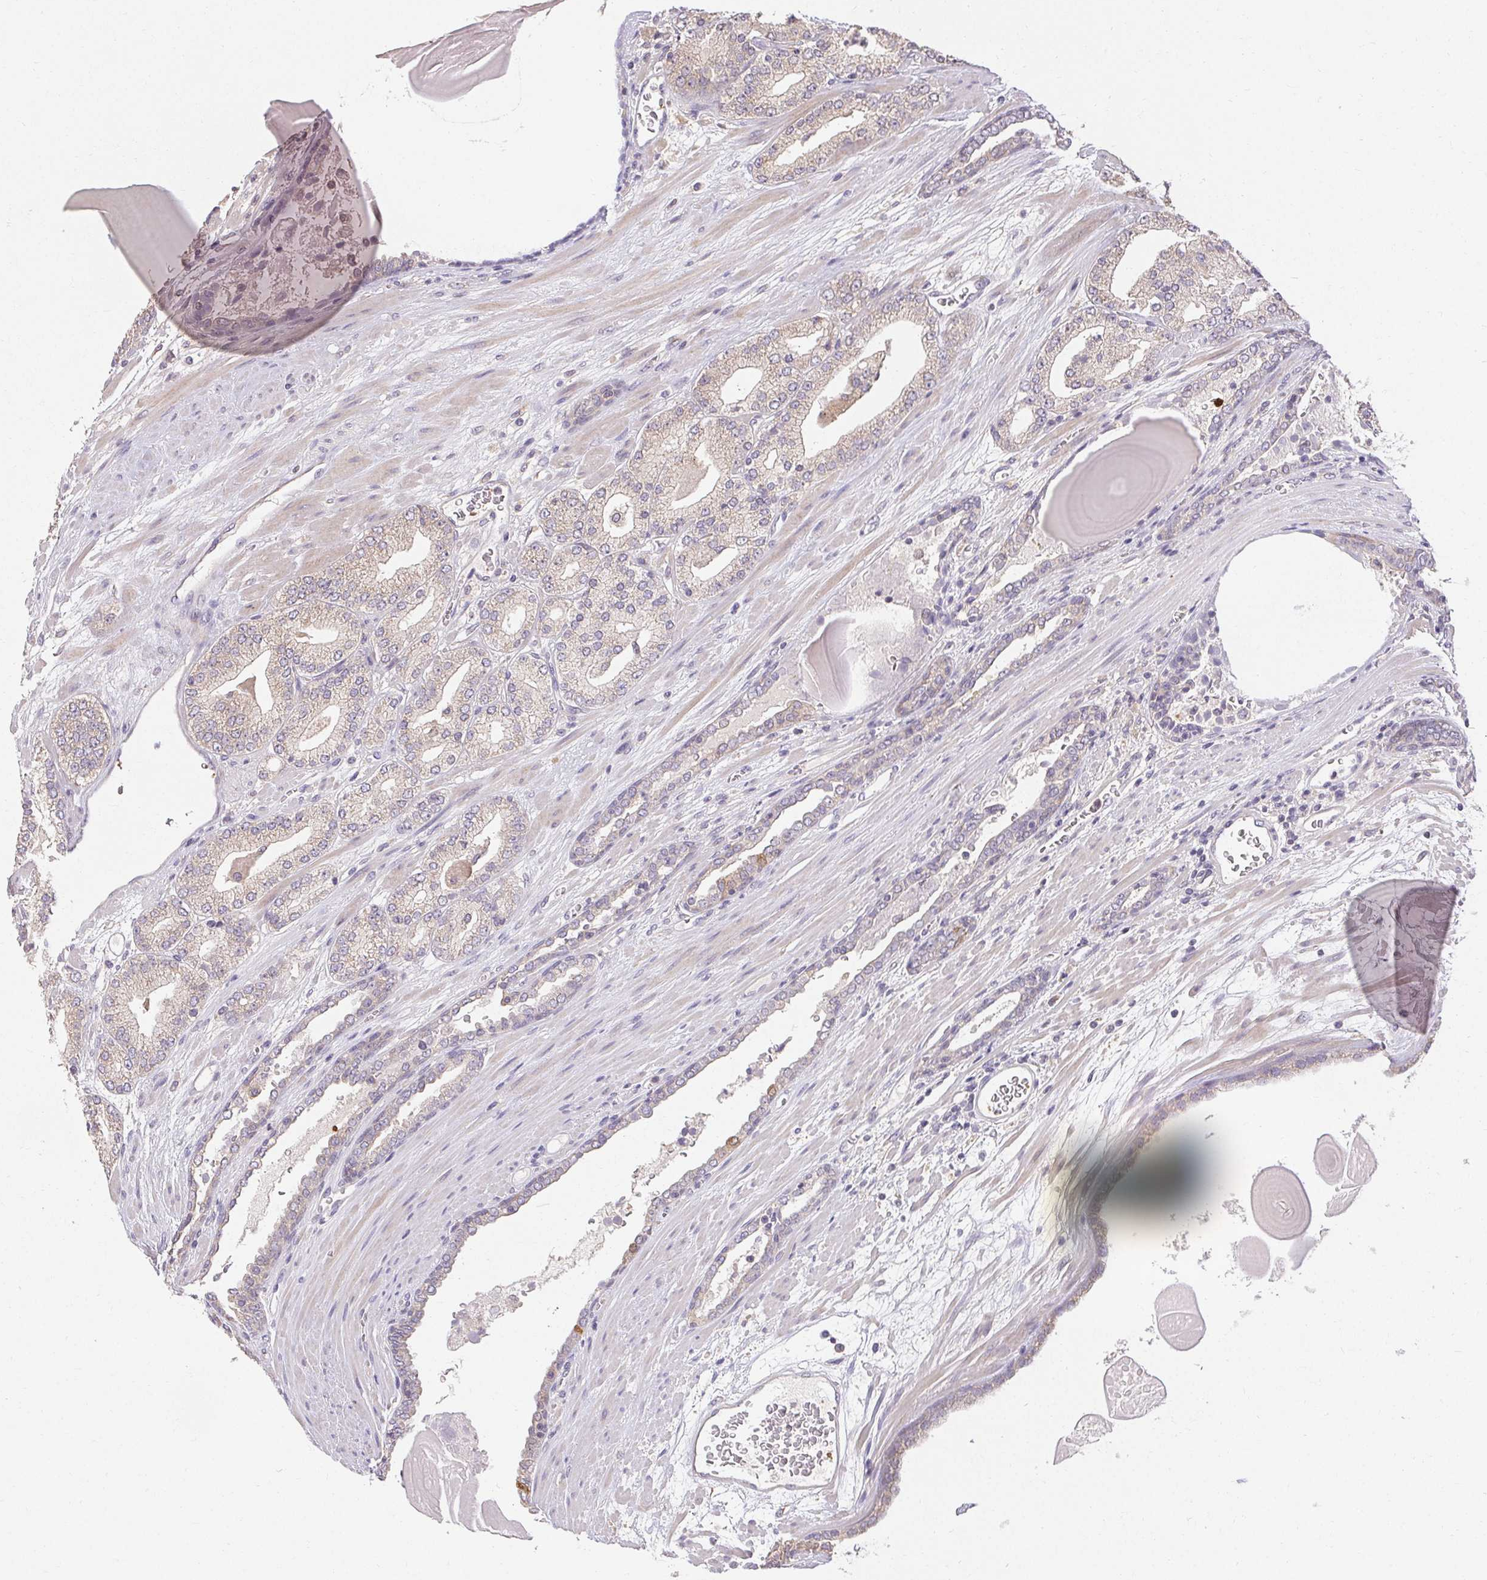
{"staining": {"intensity": "negative", "quantity": "none", "location": "none"}, "tissue": "prostate cancer", "cell_type": "Tumor cells", "image_type": "cancer", "snomed": [{"axis": "morphology", "description": "Adenocarcinoma, High grade"}, {"axis": "topography", "description": "Prostate"}], "caption": "A histopathology image of prostate cancer (adenocarcinoma (high-grade)) stained for a protein shows no brown staining in tumor cells.", "gene": "TMEM52B", "patient": {"sex": "male", "age": 64}}